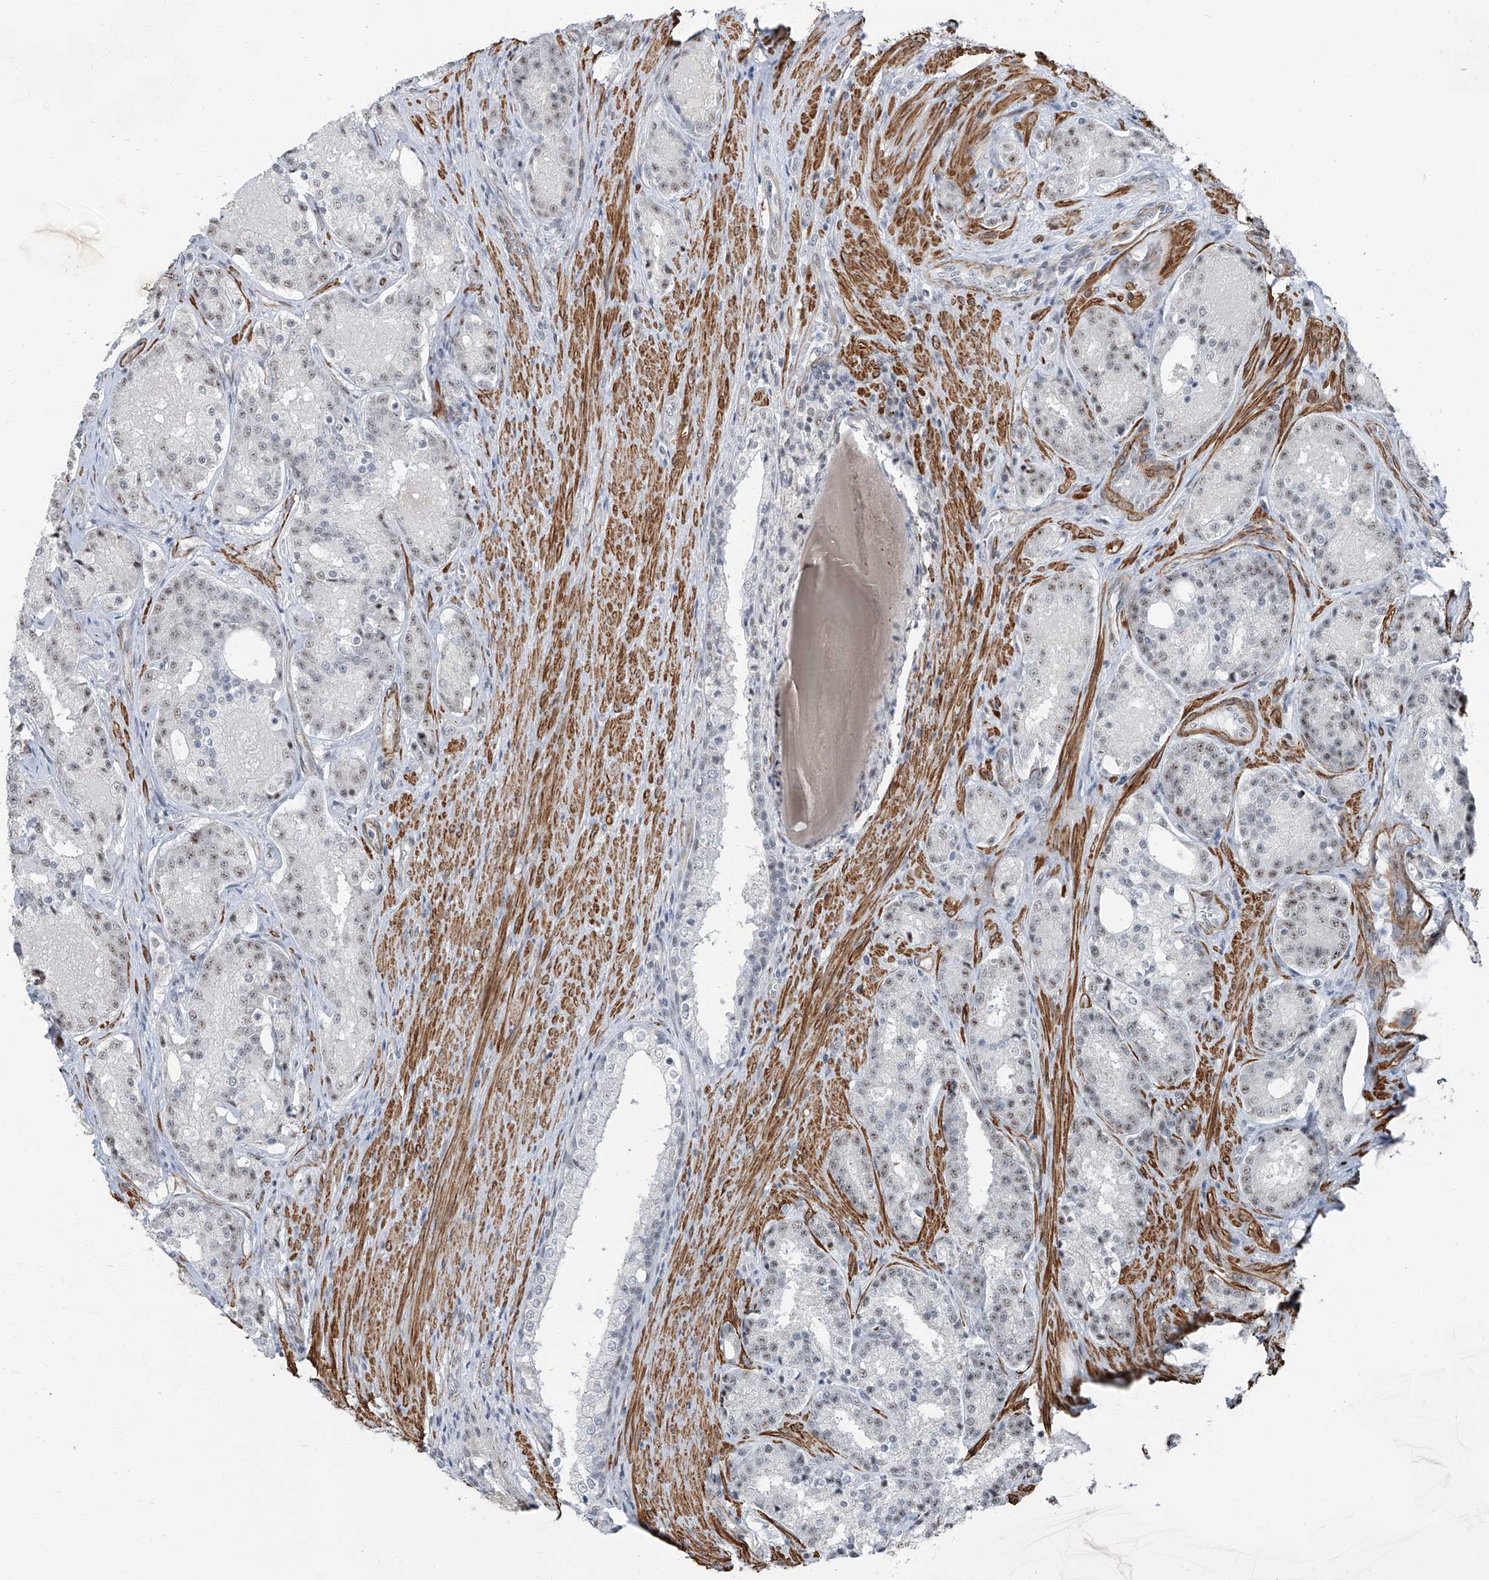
{"staining": {"intensity": "negative", "quantity": "none", "location": "none"}, "tissue": "prostate cancer", "cell_type": "Tumor cells", "image_type": "cancer", "snomed": [{"axis": "morphology", "description": "Adenocarcinoma, High grade"}, {"axis": "topography", "description": "Prostate"}], "caption": "This is an immunohistochemistry (IHC) photomicrograph of human prostate cancer. There is no positivity in tumor cells.", "gene": "TXLNB", "patient": {"sex": "male", "age": 60}}